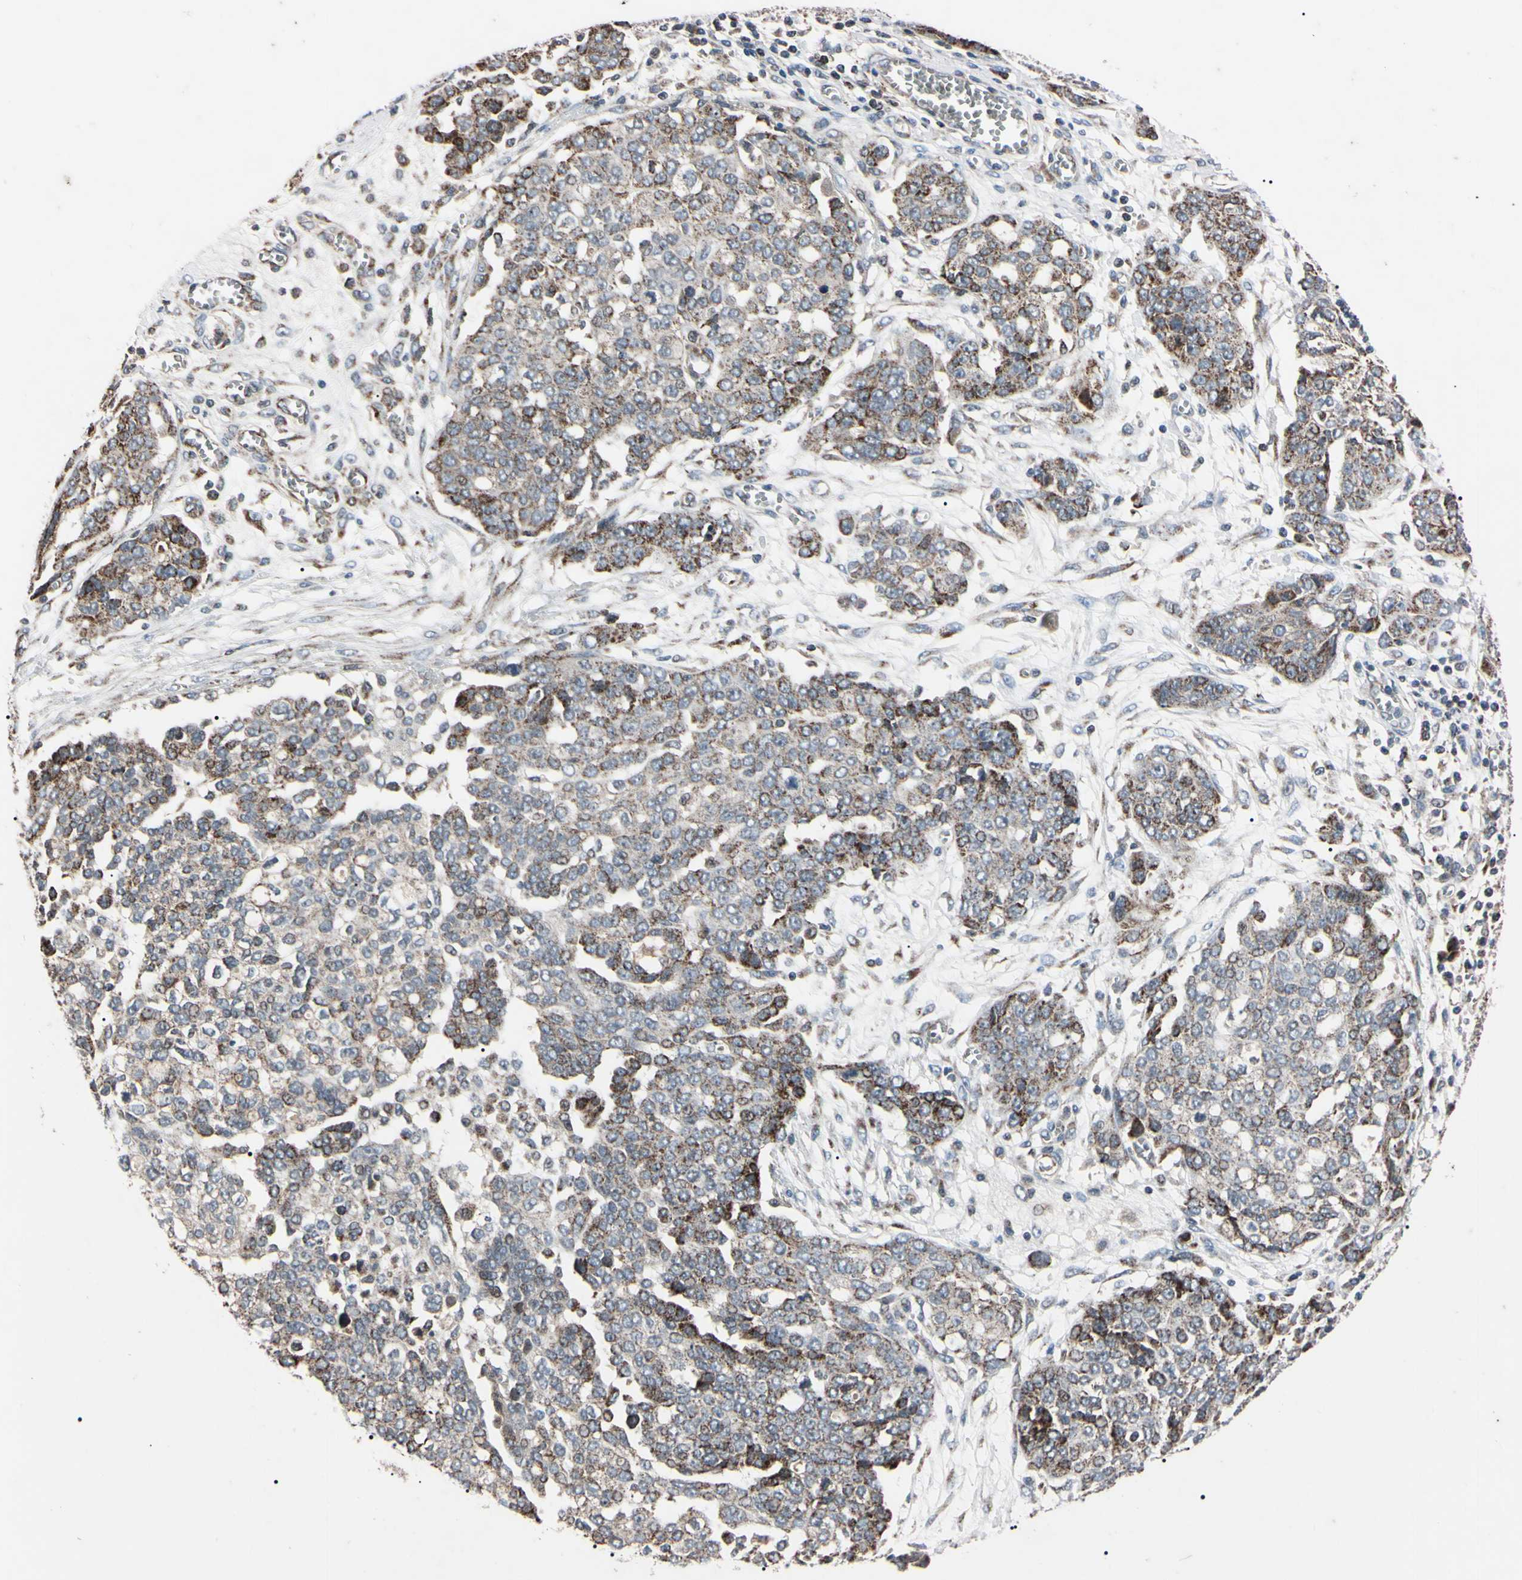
{"staining": {"intensity": "weak", "quantity": "25%-75%", "location": "cytoplasmic/membranous"}, "tissue": "ovarian cancer", "cell_type": "Tumor cells", "image_type": "cancer", "snomed": [{"axis": "morphology", "description": "Cystadenocarcinoma, serous, NOS"}, {"axis": "topography", "description": "Soft tissue"}, {"axis": "topography", "description": "Ovary"}], "caption": "Ovarian cancer (serous cystadenocarcinoma) tissue exhibits weak cytoplasmic/membranous staining in about 25%-75% of tumor cells", "gene": "TNFRSF1A", "patient": {"sex": "female", "age": 57}}